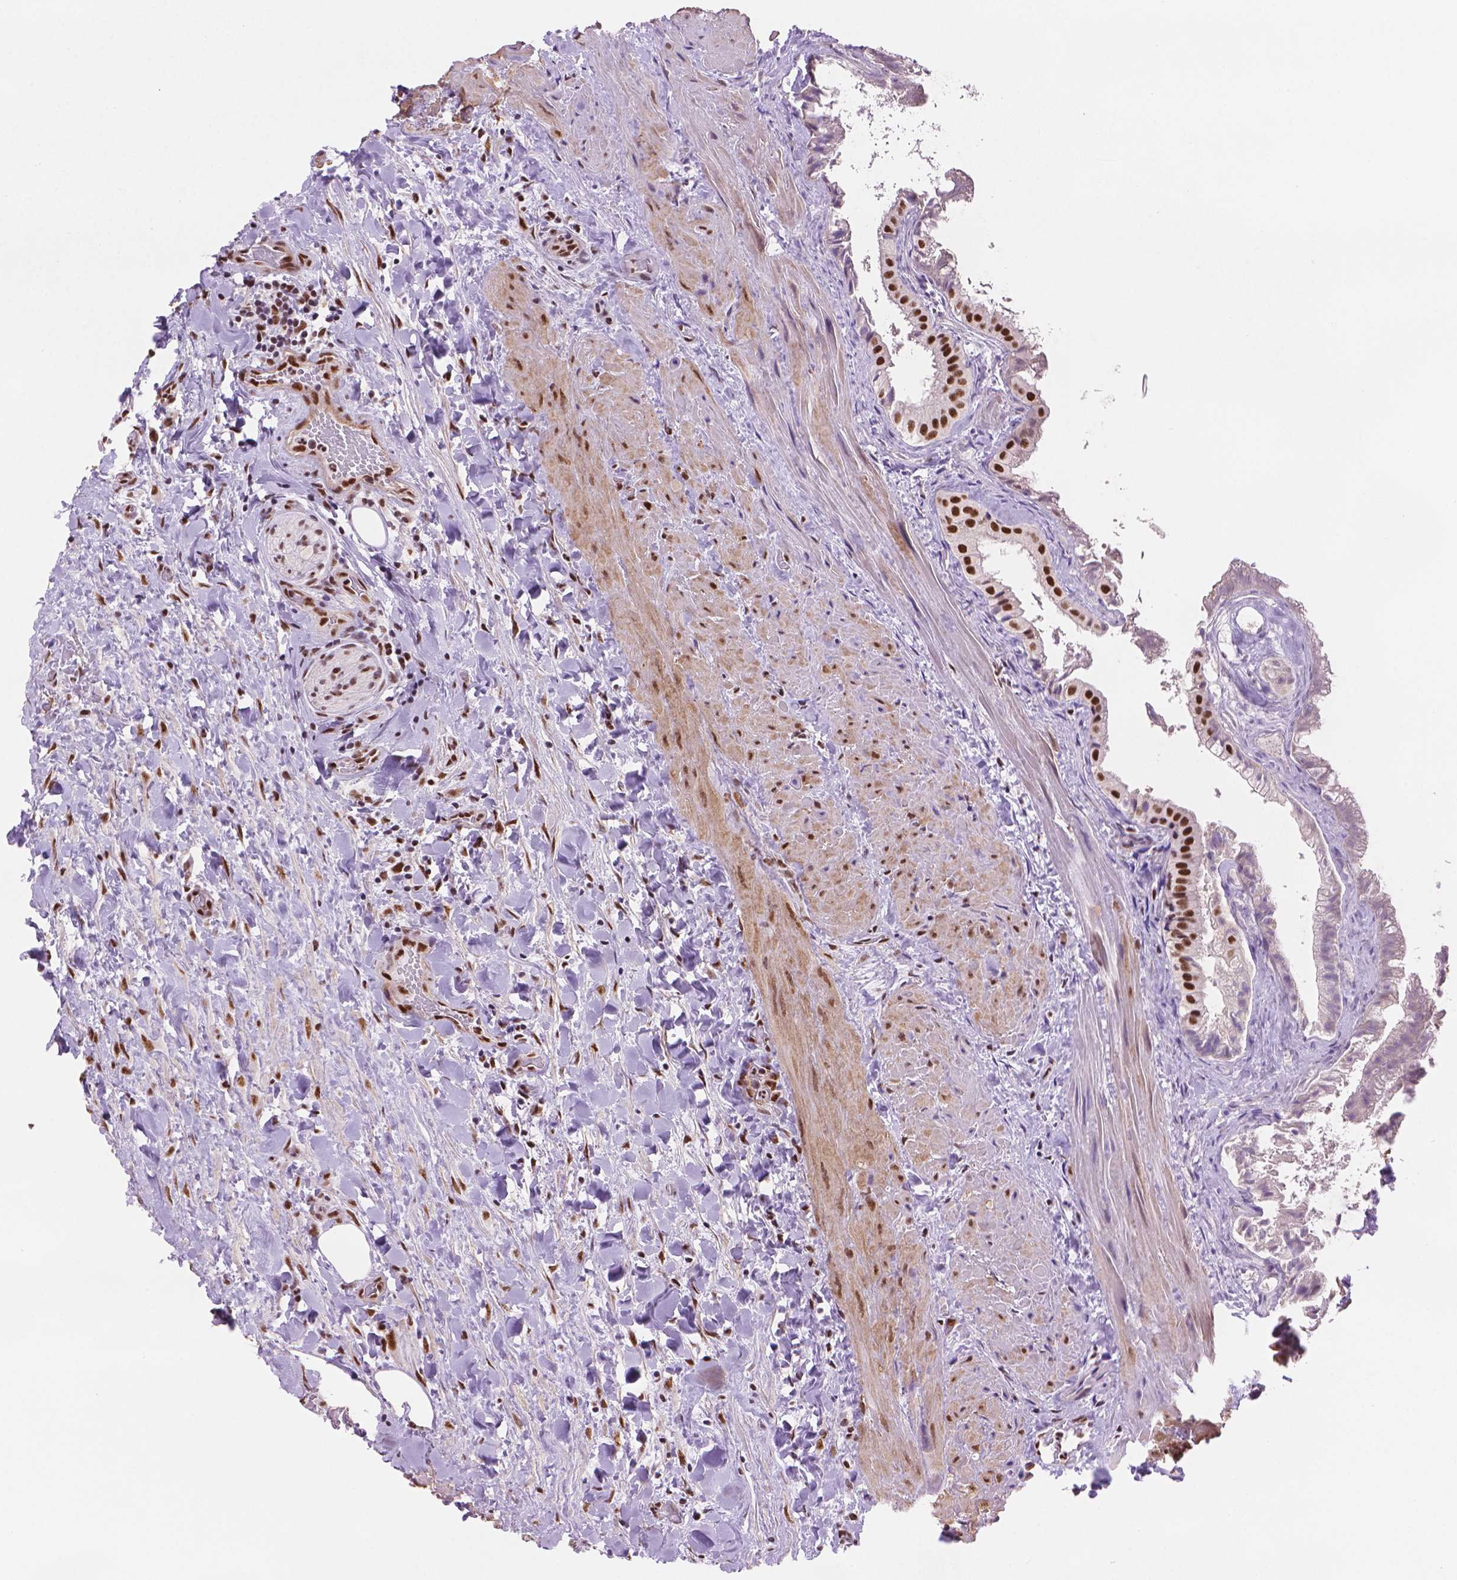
{"staining": {"intensity": "moderate", "quantity": ">75%", "location": "nuclear"}, "tissue": "gallbladder", "cell_type": "Glandular cells", "image_type": "normal", "snomed": [{"axis": "morphology", "description": "Normal tissue, NOS"}, {"axis": "topography", "description": "Gallbladder"}], "caption": "Immunohistochemical staining of normal human gallbladder shows >75% levels of moderate nuclear protein positivity in approximately >75% of glandular cells.", "gene": "UBN1", "patient": {"sex": "male", "age": 70}}